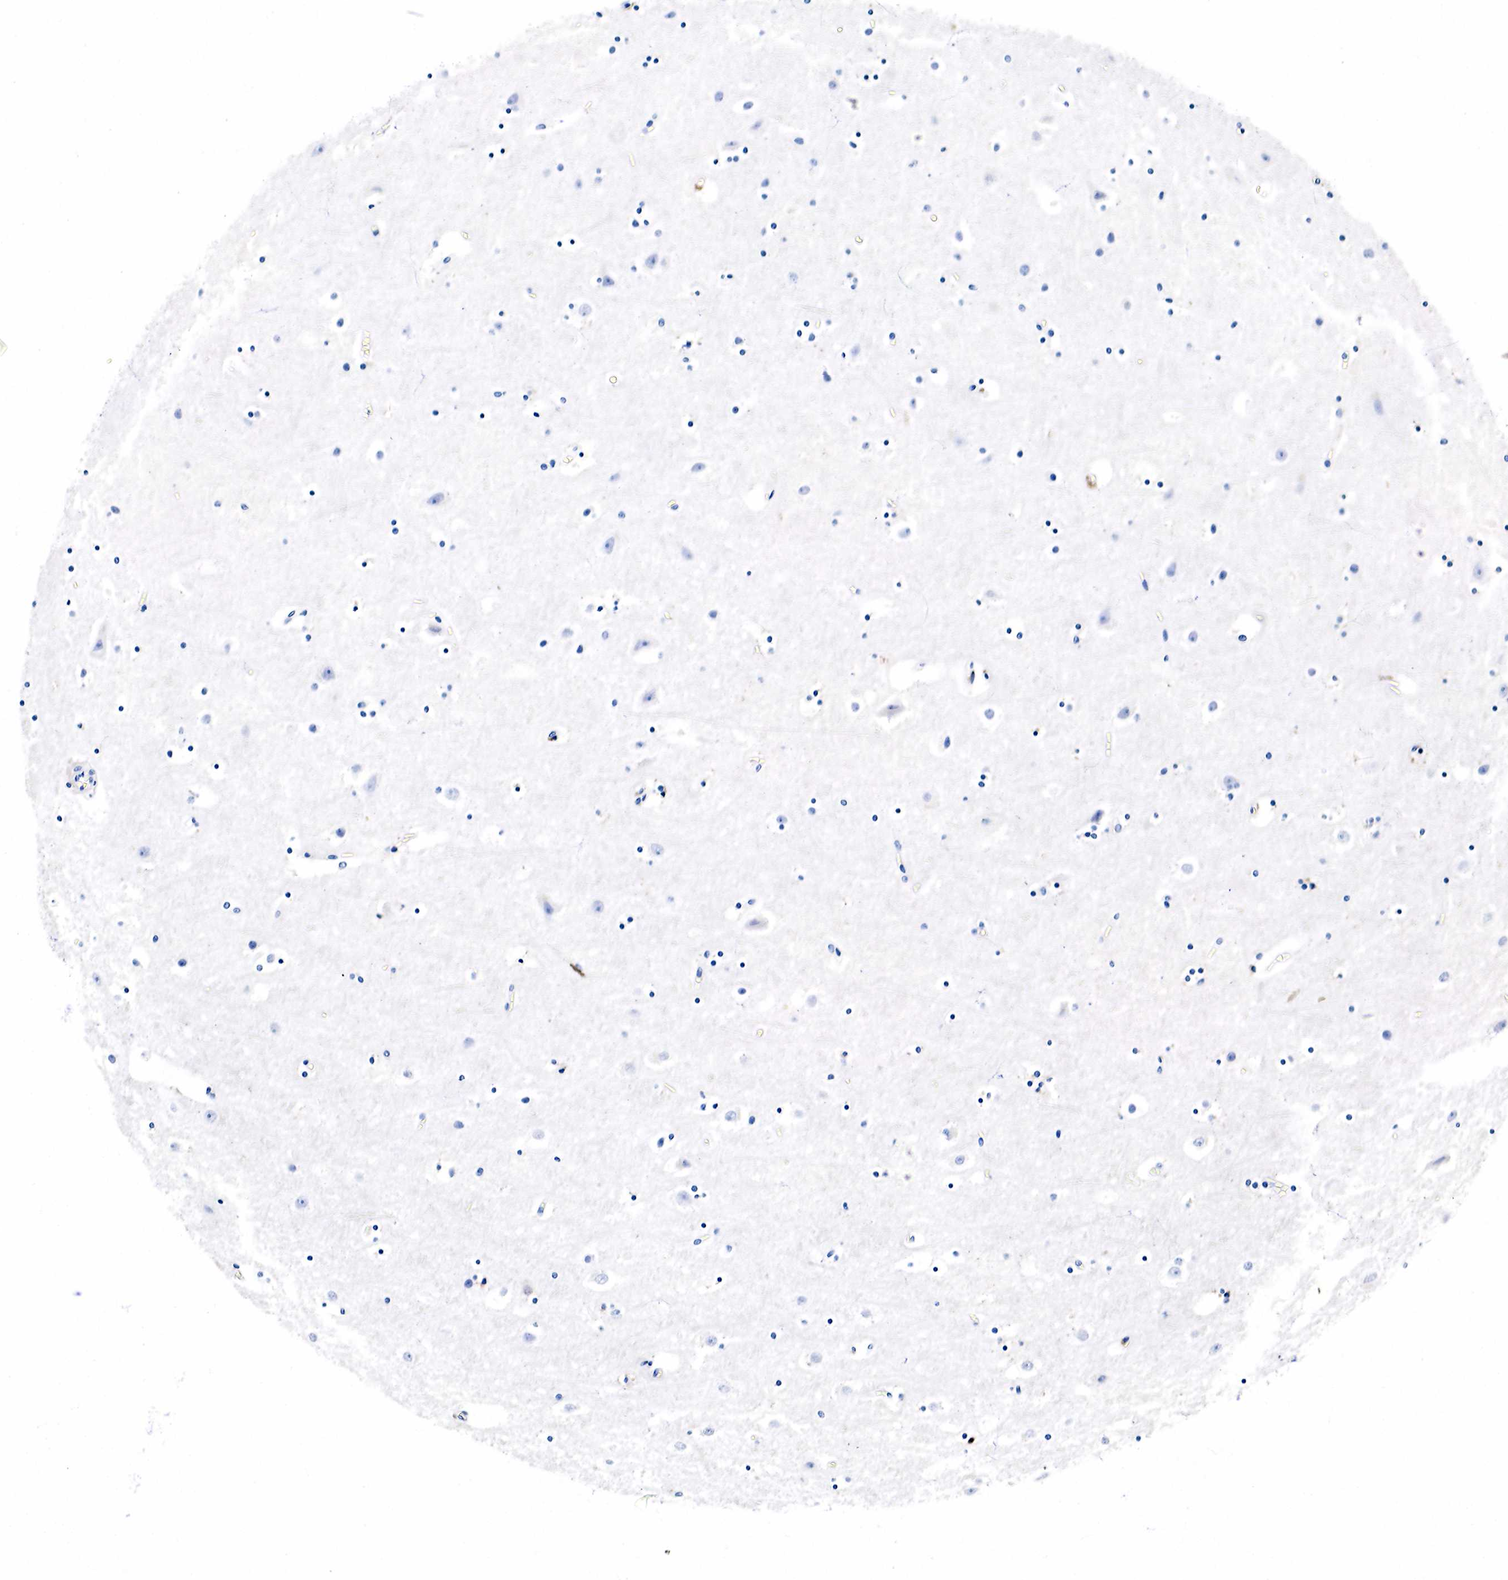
{"staining": {"intensity": "negative", "quantity": "none", "location": "none"}, "tissue": "cerebral cortex", "cell_type": "Endothelial cells", "image_type": "normal", "snomed": [{"axis": "morphology", "description": "Normal tissue, NOS"}, {"axis": "topography", "description": "Cerebral cortex"}], "caption": "Immunohistochemical staining of benign human cerebral cortex shows no significant staining in endothelial cells.", "gene": "LYZ", "patient": {"sex": "male", "age": 45}}